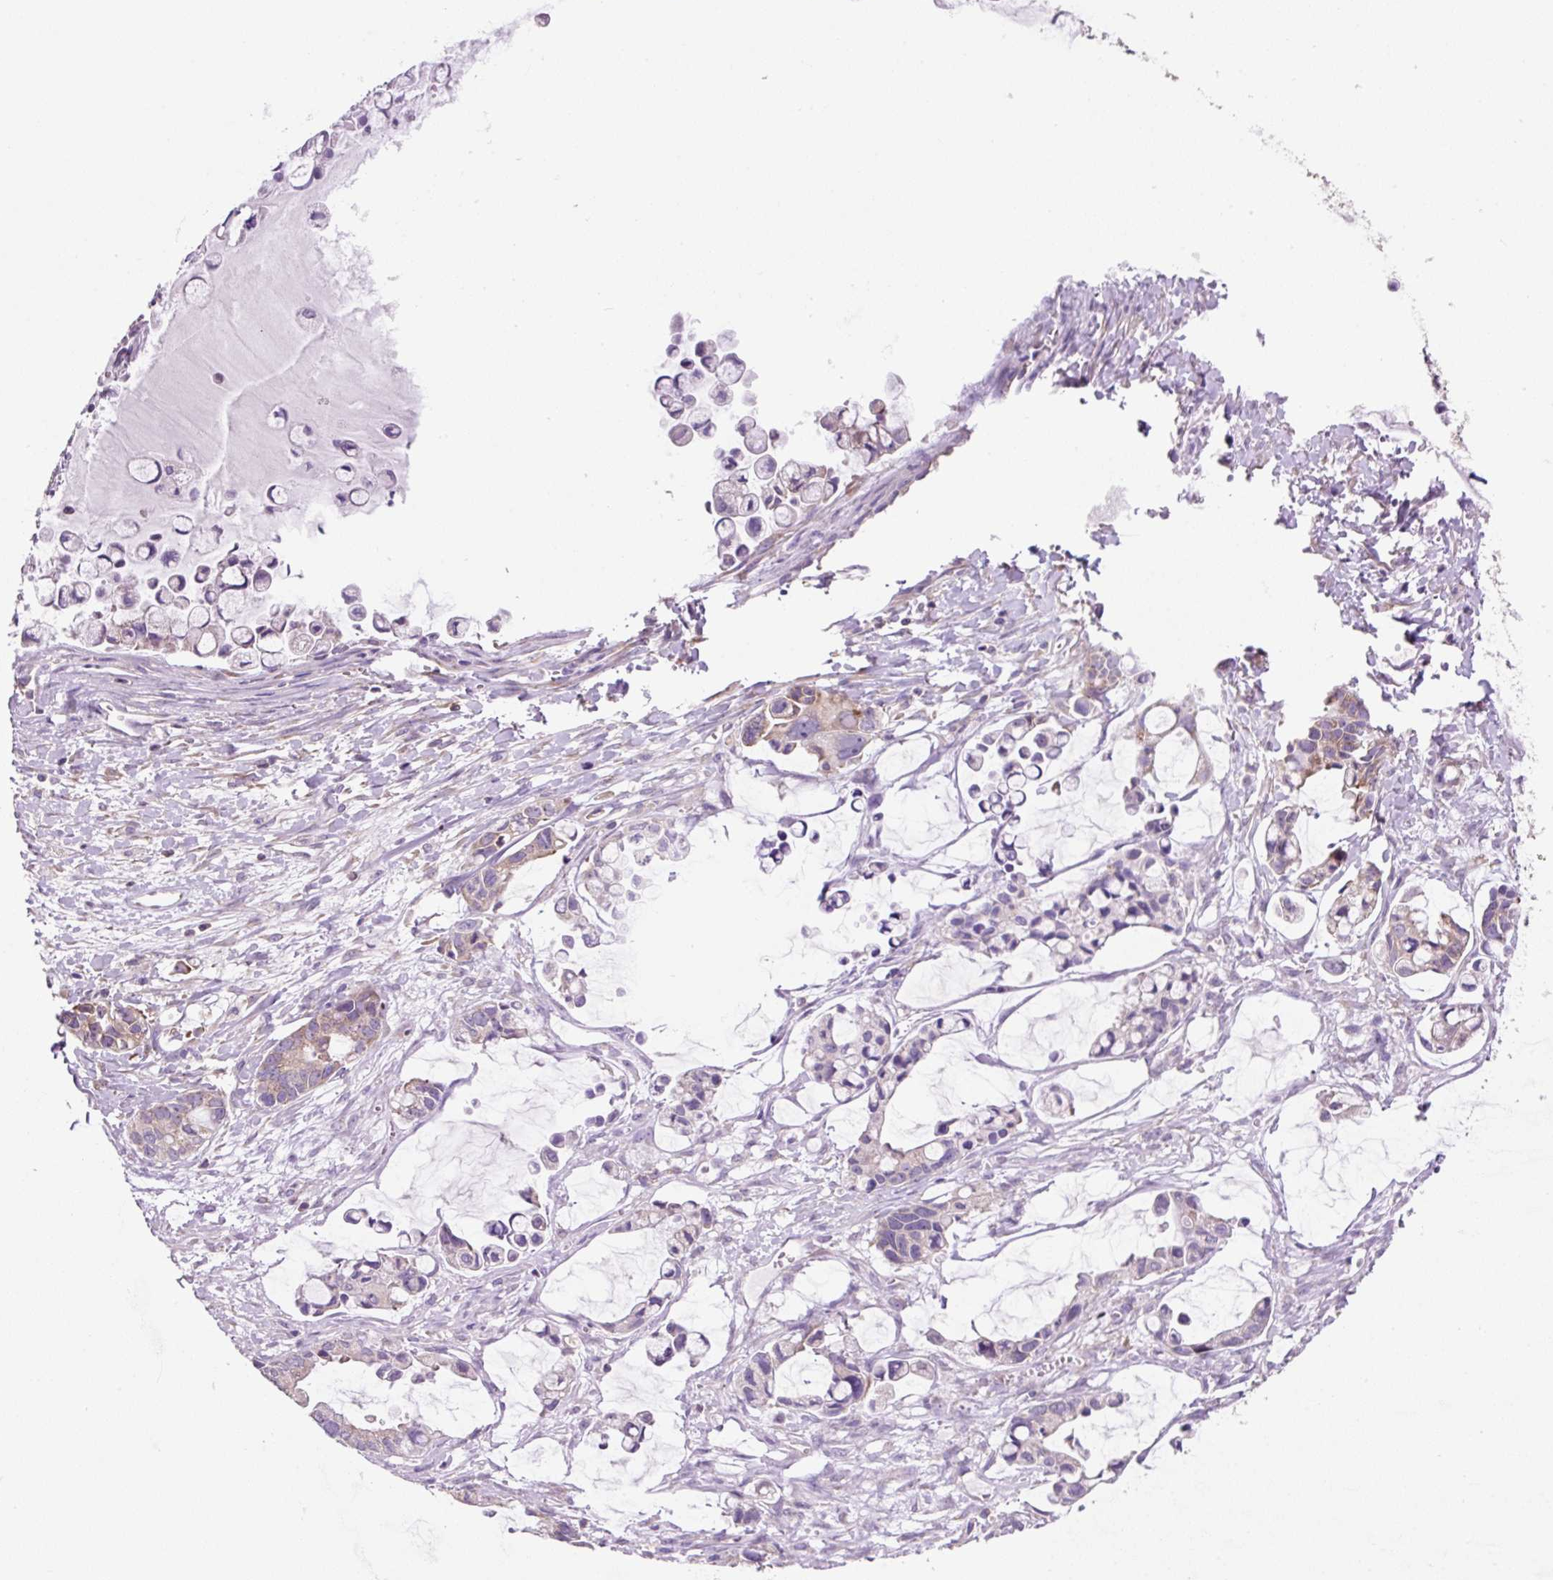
{"staining": {"intensity": "moderate", "quantity": "<25%", "location": "cytoplasmic/membranous"}, "tissue": "ovarian cancer", "cell_type": "Tumor cells", "image_type": "cancer", "snomed": [{"axis": "morphology", "description": "Cystadenocarcinoma, mucinous, NOS"}, {"axis": "topography", "description": "Ovary"}], "caption": "Immunohistochemical staining of ovarian cancer exhibits moderate cytoplasmic/membranous protein staining in about <25% of tumor cells.", "gene": "RPS23", "patient": {"sex": "female", "age": 63}}